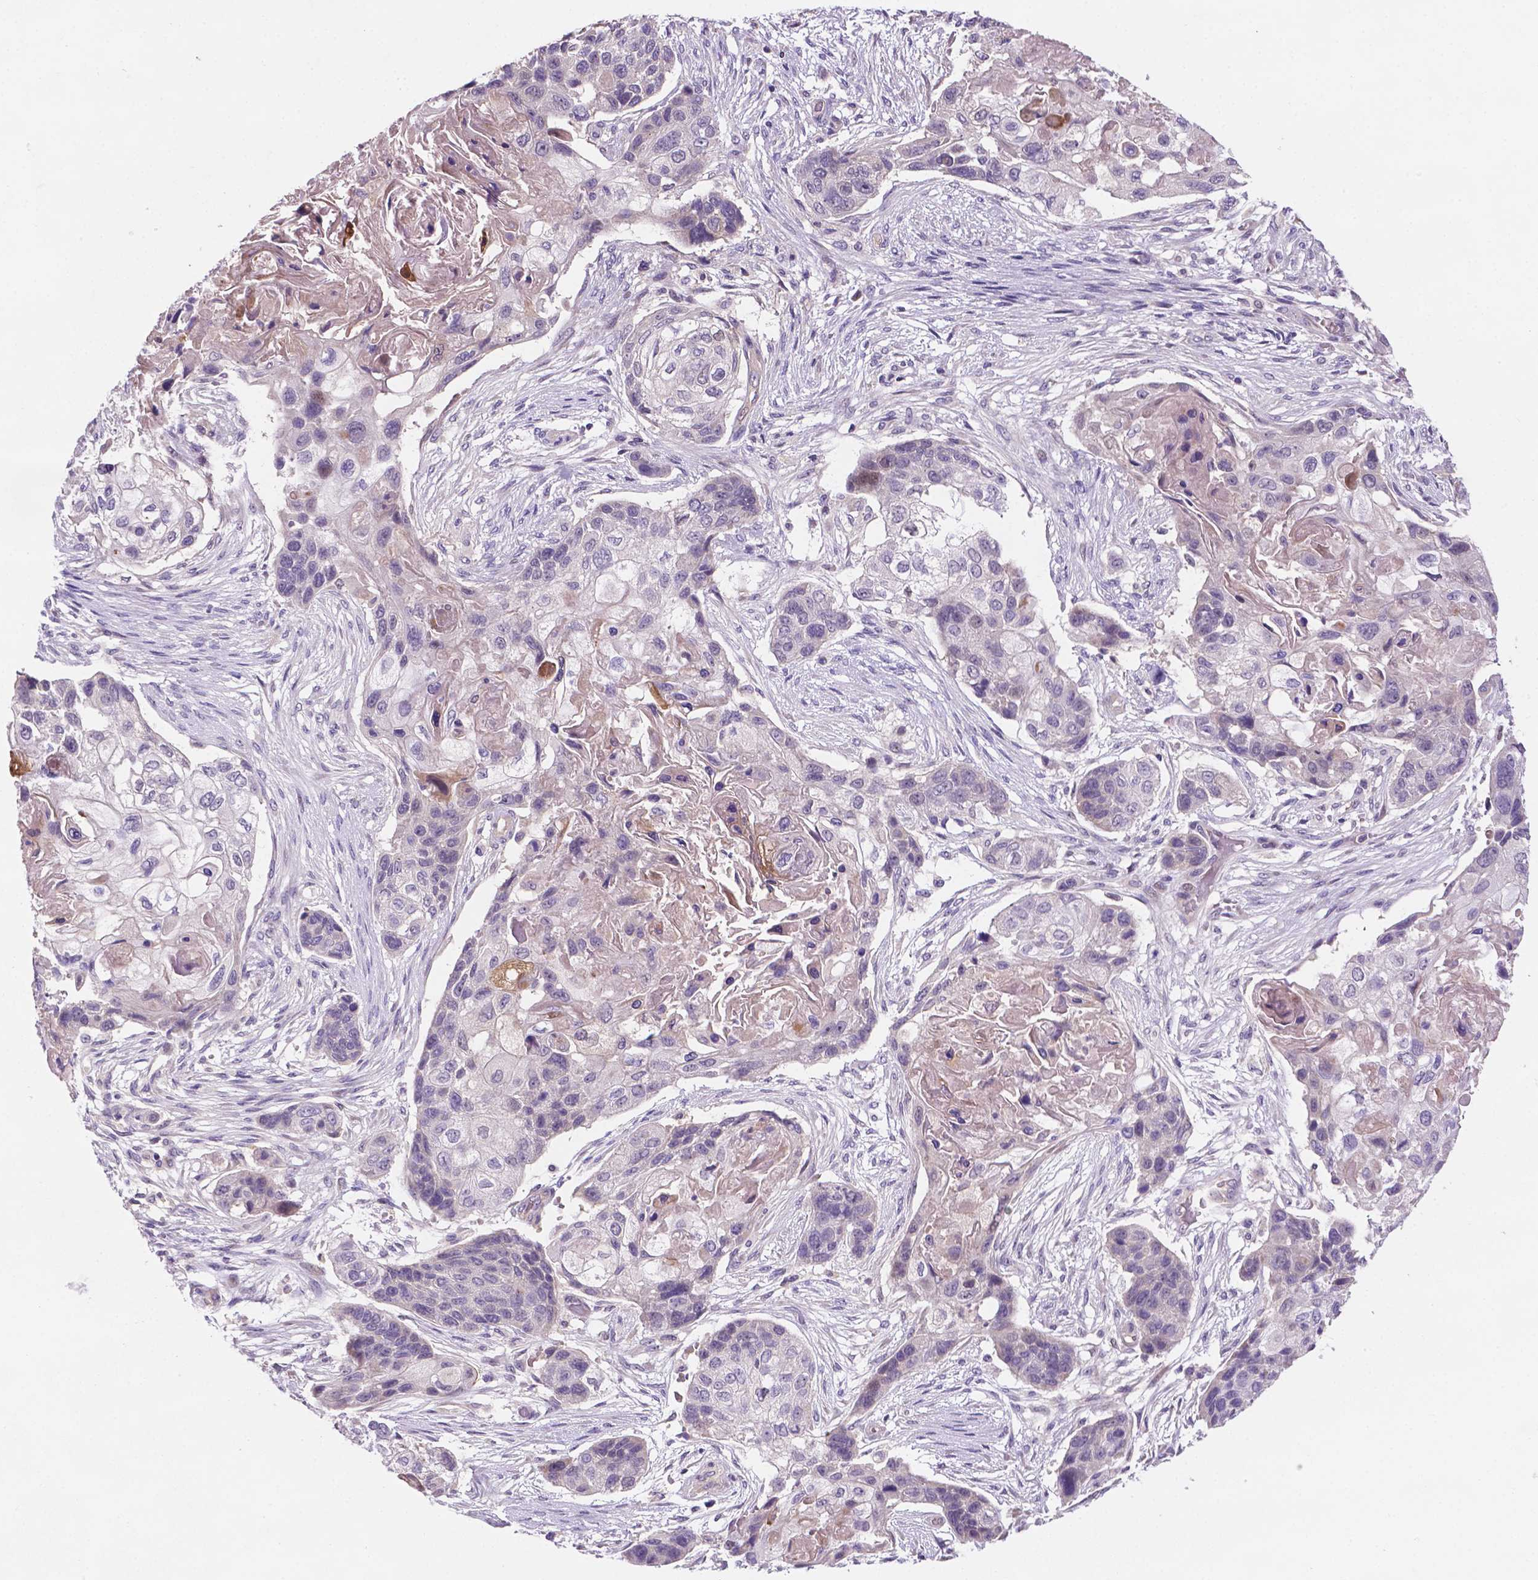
{"staining": {"intensity": "negative", "quantity": "none", "location": "none"}, "tissue": "lung cancer", "cell_type": "Tumor cells", "image_type": "cancer", "snomed": [{"axis": "morphology", "description": "Squamous cell carcinoma, NOS"}, {"axis": "topography", "description": "Lung"}], "caption": "Protein analysis of squamous cell carcinoma (lung) displays no significant expression in tumor cells.", "gene": "TM4SF20", "patient": {"sex": "male", "age": 69}}